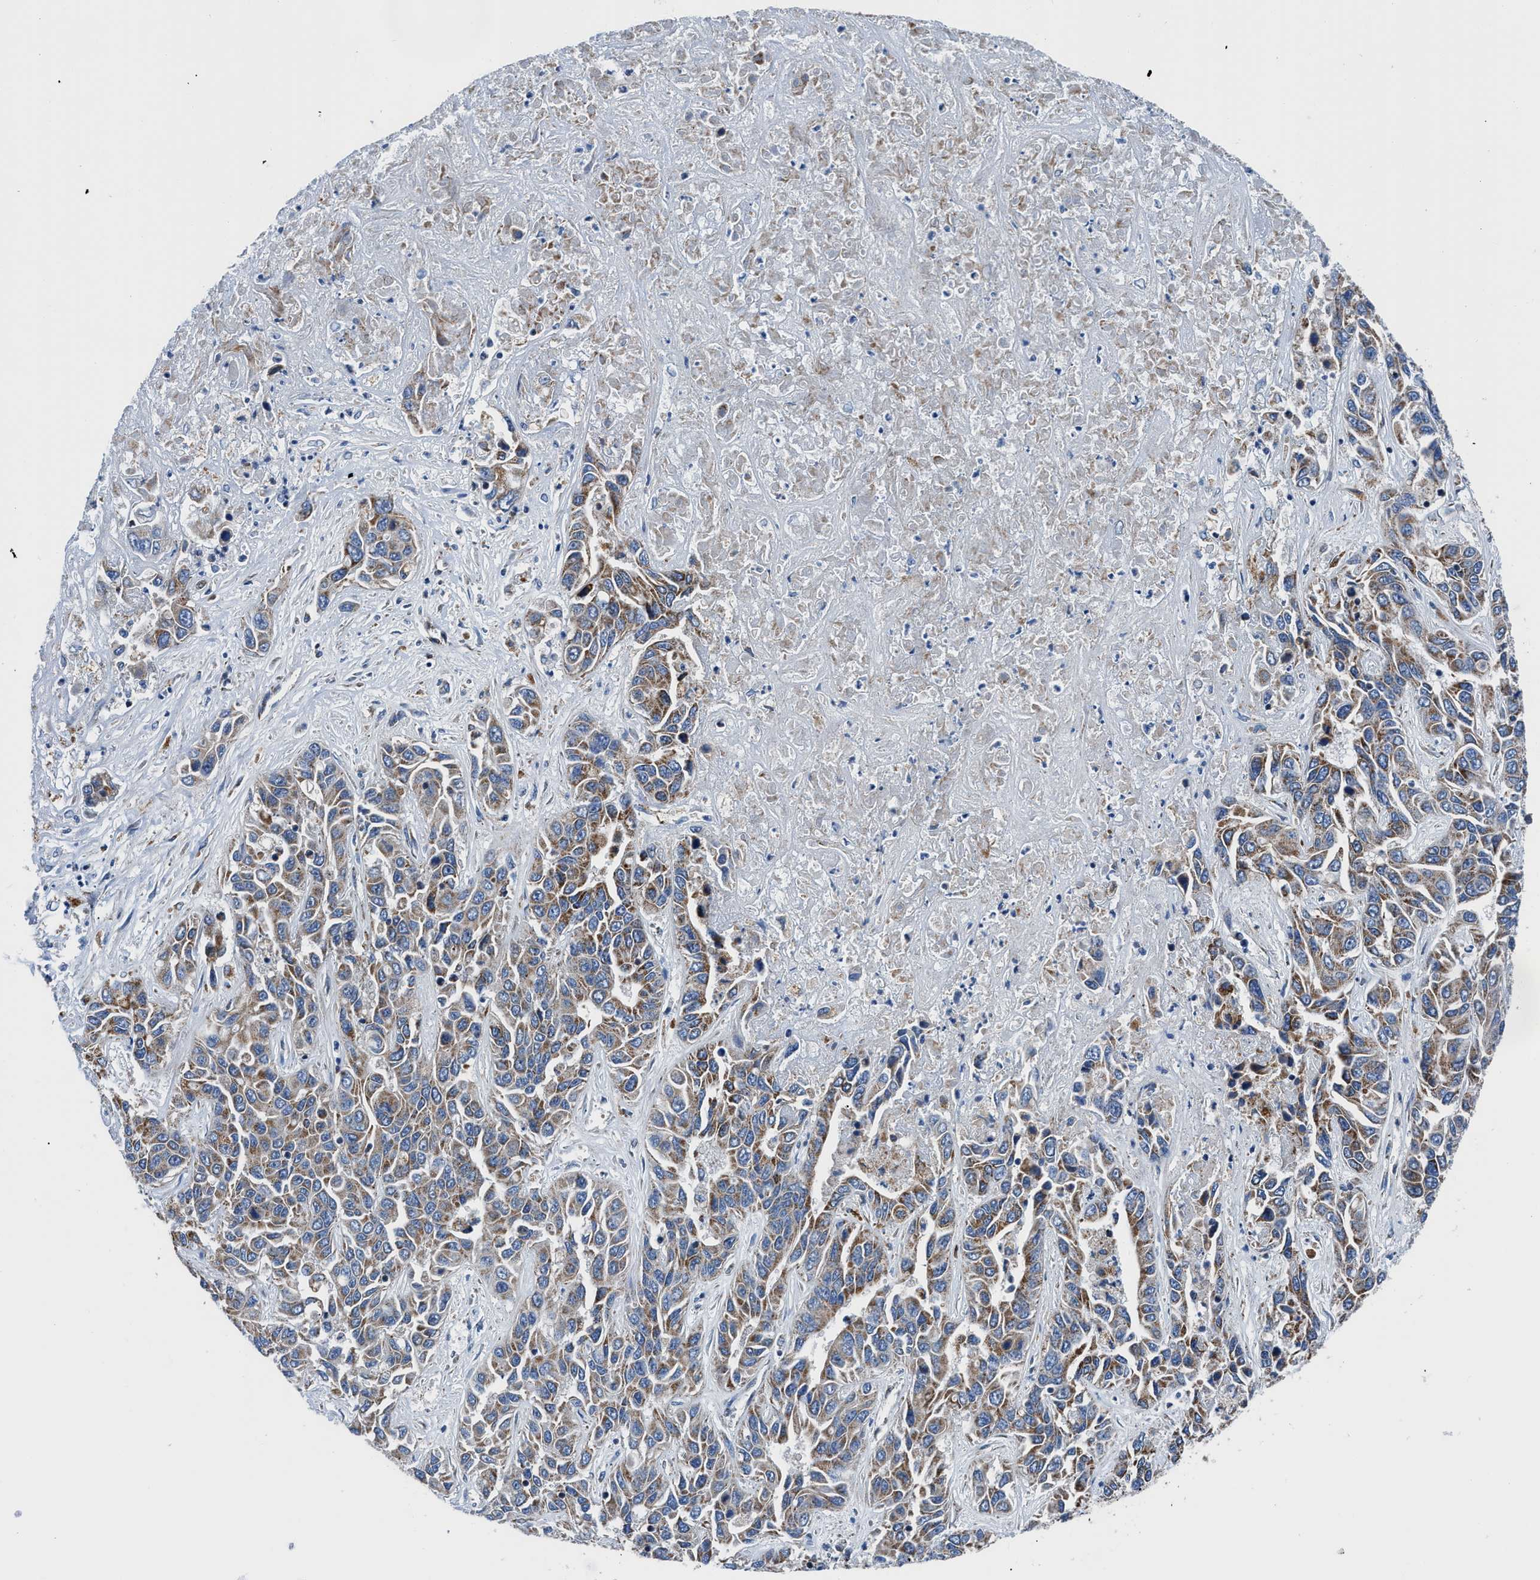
{"staining": {"intensity": "moderate", "quantity": ">75%", "location": "cytoplasmic/membranous"}, "tissue": "liver cancer", "cell_type": "Tumor cells", "image_type": "cancer", "snomed": [{"axis": "morphology", "description": "Cholangiocarcinoma"}, {"axis": "topography", "description": "Liver"}], "caption": "Immunohistochemistry (IHC) micrograph of human cholangiocarcinoma (liver) stained for a protein (brown), which exhibits medium levels of moderate cytoplasmic/membranous positivity in about >75% of tumor cells.", "gene": "LMO2", "patient": {"sex": "female", "age": 52}}